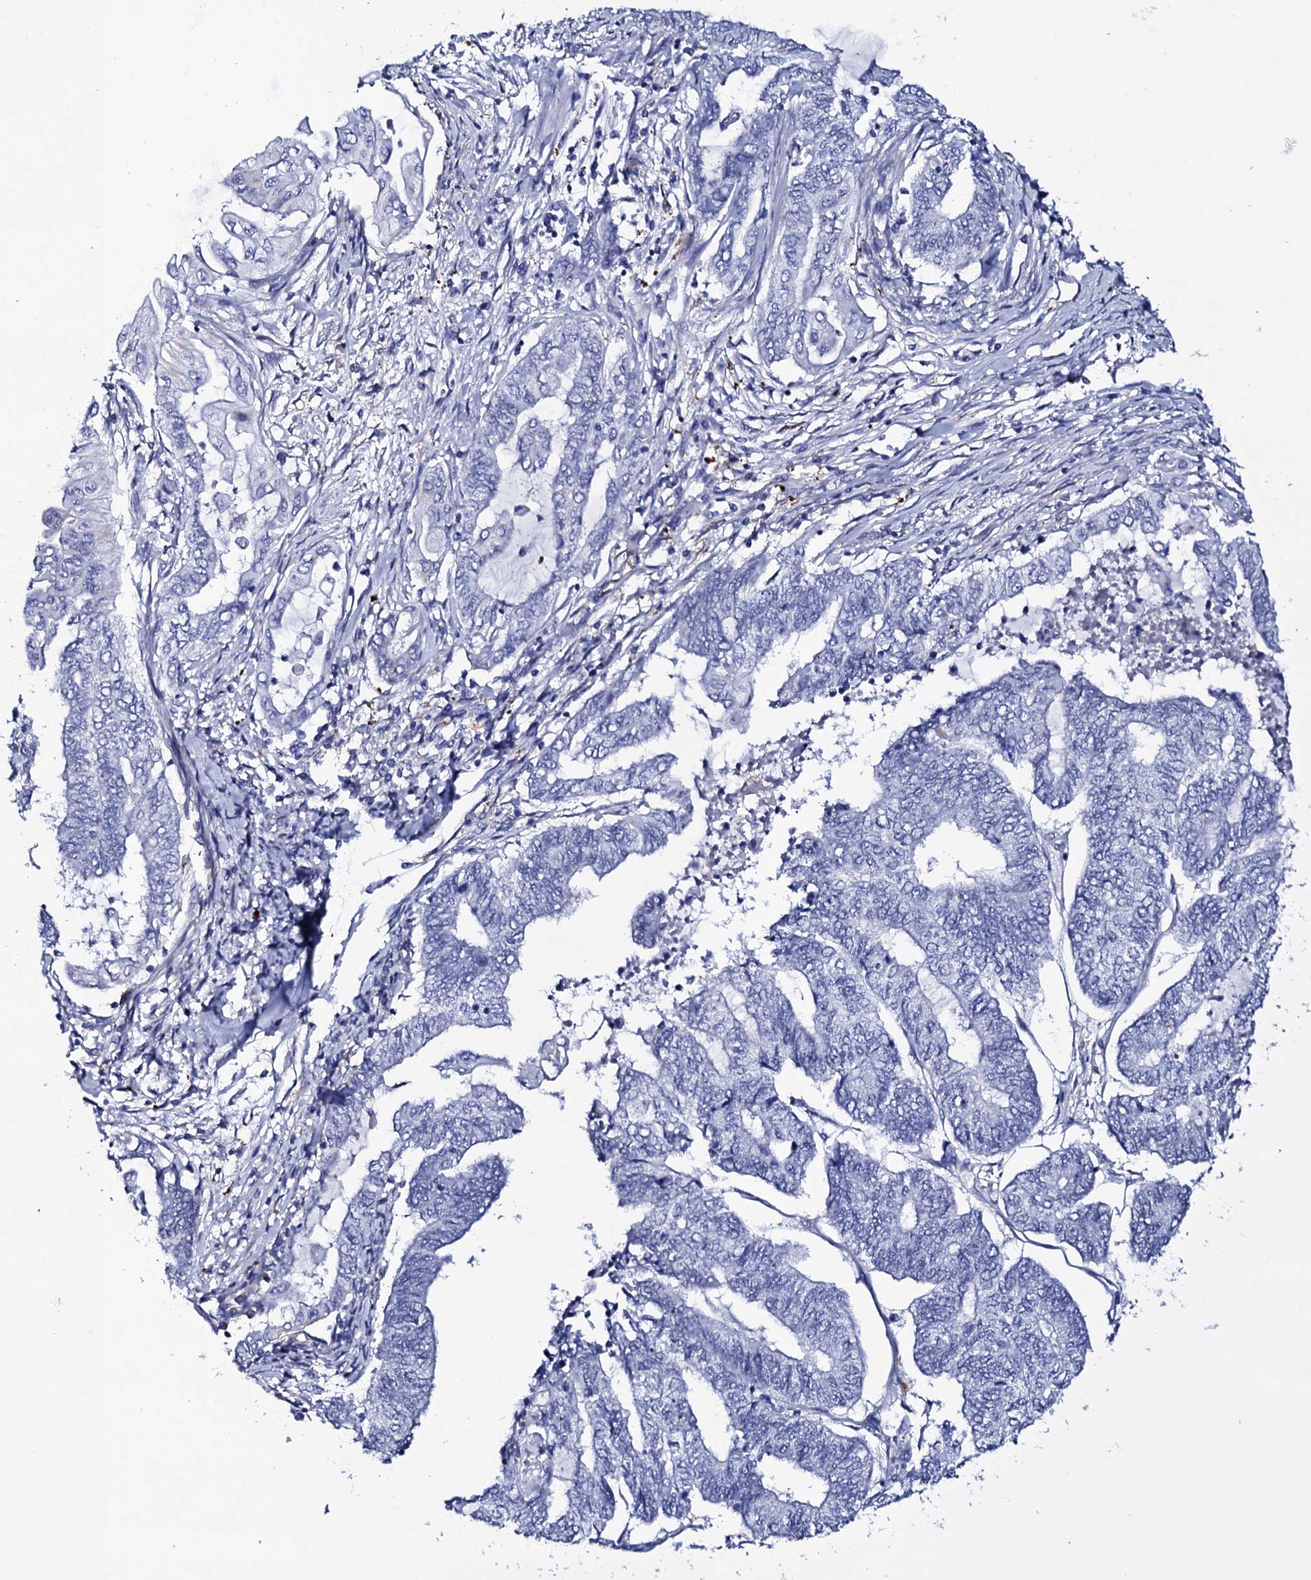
{"staining": {"intensity": "negative", "quantity": "none", "location": "none"}, "tissue": "endometrial cancer", "cell_type": "Tumor cells", "image_type": "cancer", "snomed": [{"axis": "morphology", "description": "Adenocarcinoma, NOS"}, {"axis": "topography", "description": "Uterus"}, {"axis": "topography", "description": "Endometrium"}], "caption": "Immunohistochemistry of endometrial cancer demonstrates no positivity in tumor cells. The staining is performed using DAB brown chromogen with nuclei counter-stained in using hematoxylin.", "gene": "ITPRID2", "patient": {"sex": "female", "age": 70}}